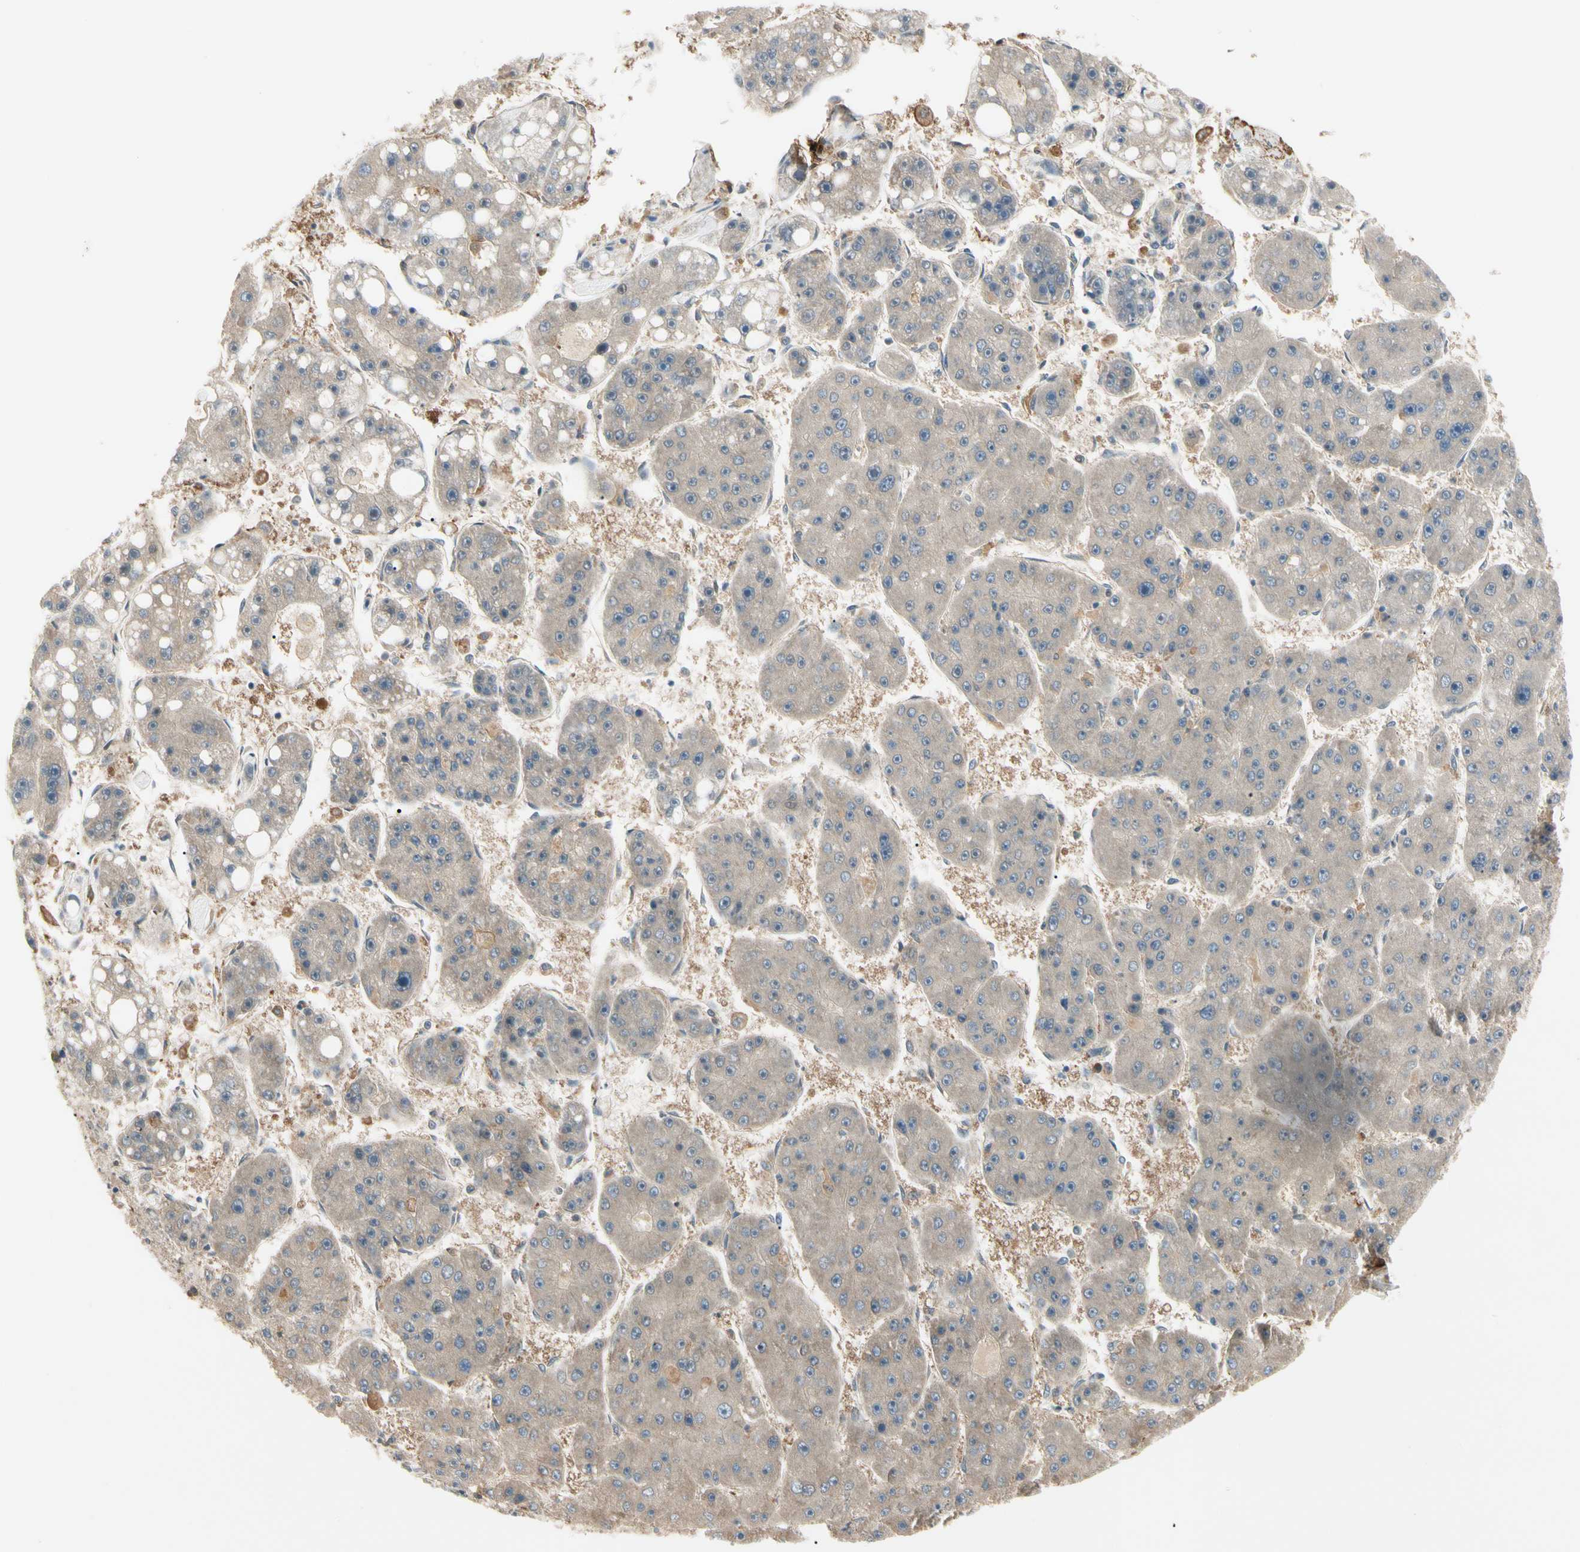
{"staining": {"intensity": "moderate", "quantity": ">75%", "location": "cytoplasmic/membranous"}, "tissue": "liver cancer", "cell_type": "Tumor cells", "image_type": "cancer", "snomed": [{"axis": "morphology", "description": "Carcinoma, Hepatocellular, NOS"}, {"axis": "topography", "description": "Liver"}], "caption": "Human liver cancer stained for a protein (brown) displays moderate cytoplasmic/membranous positive staining in approximately >75% of tumor cells.", "gene": "F2R", "patient": {"sex": "female", "age": 61}}